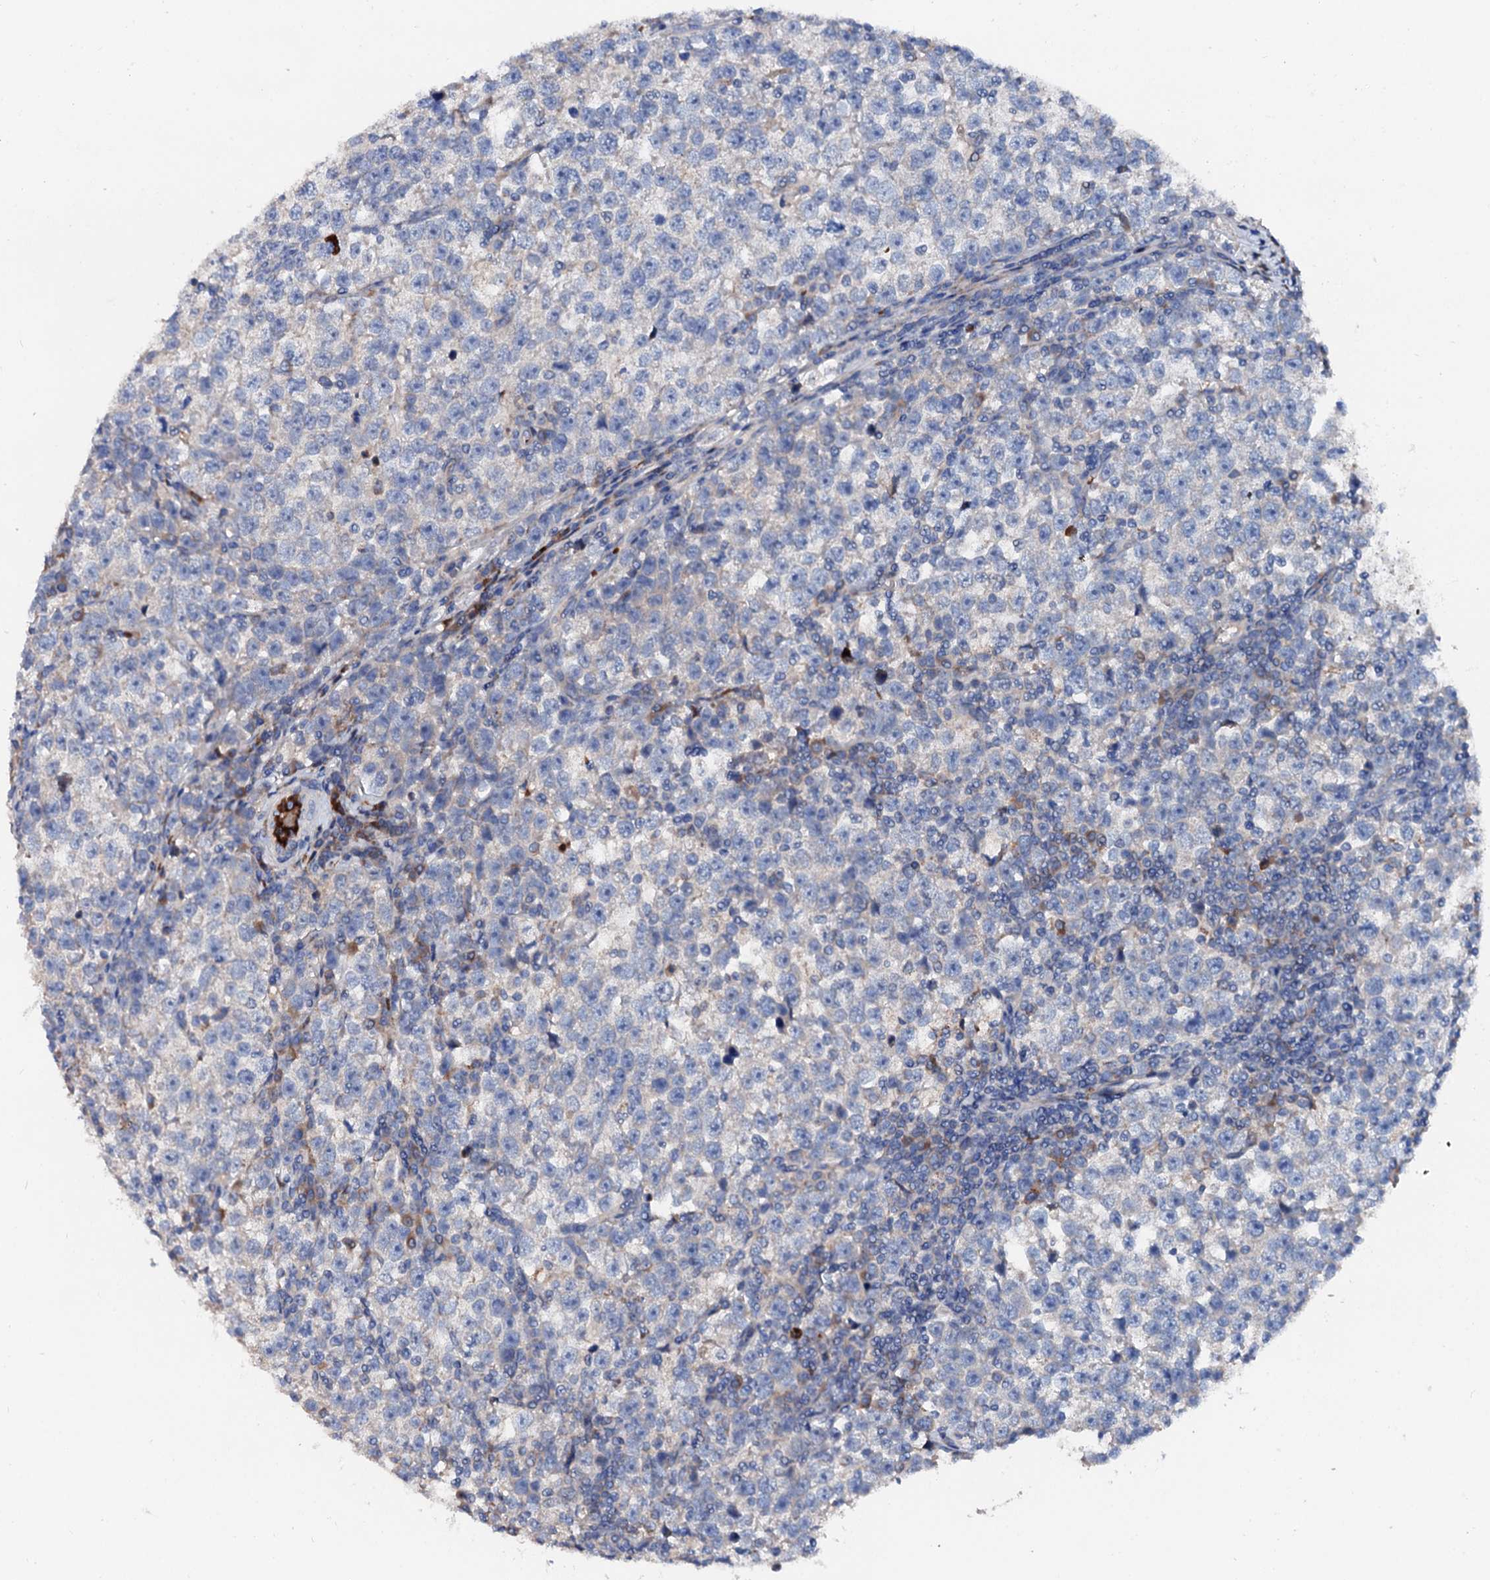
{"staining": {"intensity": "negative", "quantity": "none", "location": "none"}, "tissue": "testis cancer", "cell_type": "Tumor cells", "image_type": "cancer", "snomed": [{"axis": "morphology", "description": "Normal tissue, NOS"}, {"axis": "morphology", "description": "Seminoma, NOS"}, {"axis": "topography", "description": "Testis"}], "caption": "Tumor cells show no significant positivity in testis cancer (seminoma).", "gene": "SLC10A7", "patient": {"sex": "male", "age": 43}}